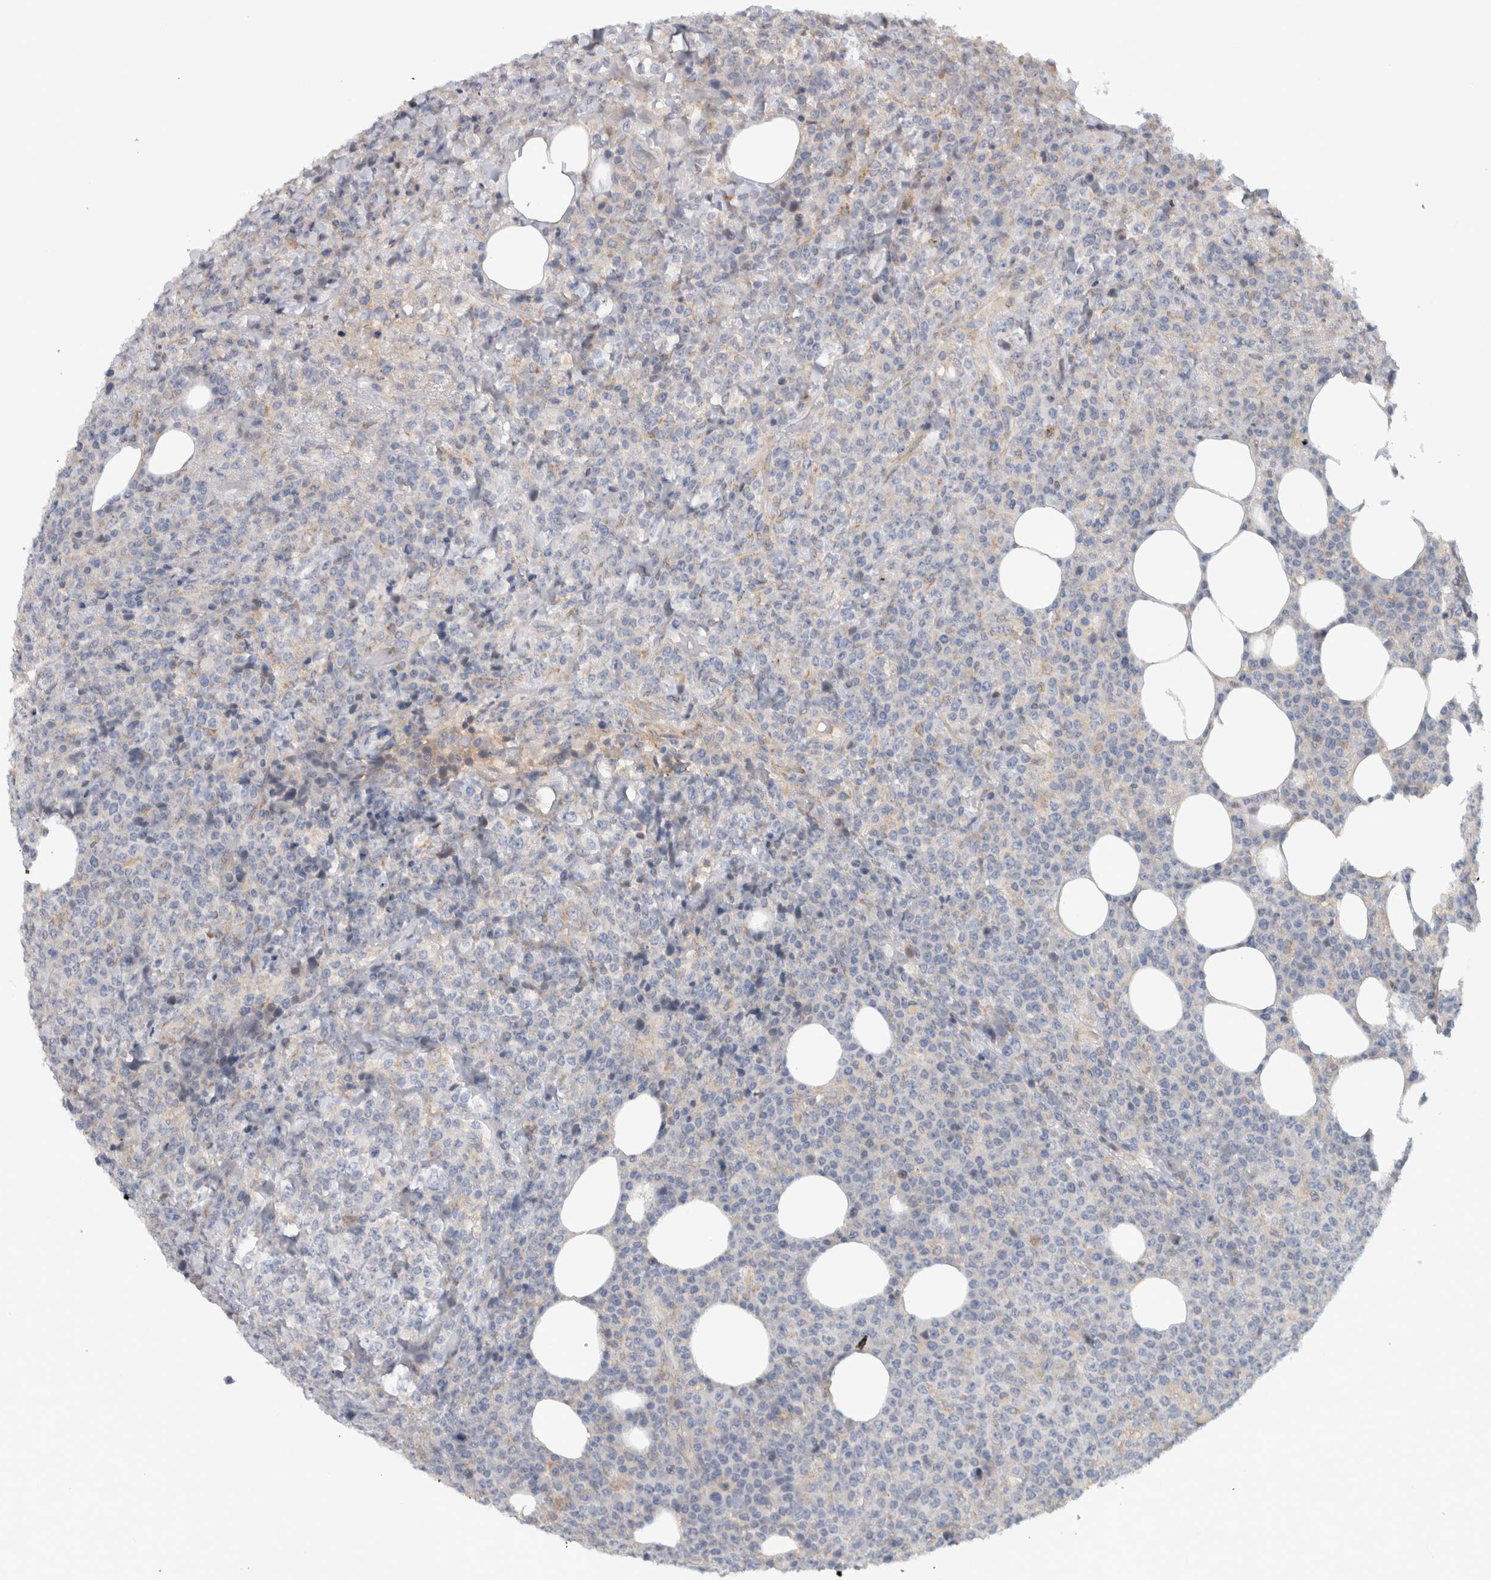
{"staining": {"intensity": "negative", "quantity": "none", "location": "none"}, "tissue": "lymphoma", "cell_type": "Tumor cells", "image_type": "cancer", "snomed": [{"axis": "morphology", "description": "Malignant lymphoma, non-Hodgkin's type, High grade"}, {"axis": "topography", "description": "Lymph node"}], "caption": "DAB immunohistochemical staining of human lymphoma demonstrates no significant staining in tumor cells.", "gene": "RAB18", "patient": {"sex": "male", "age": 13}}